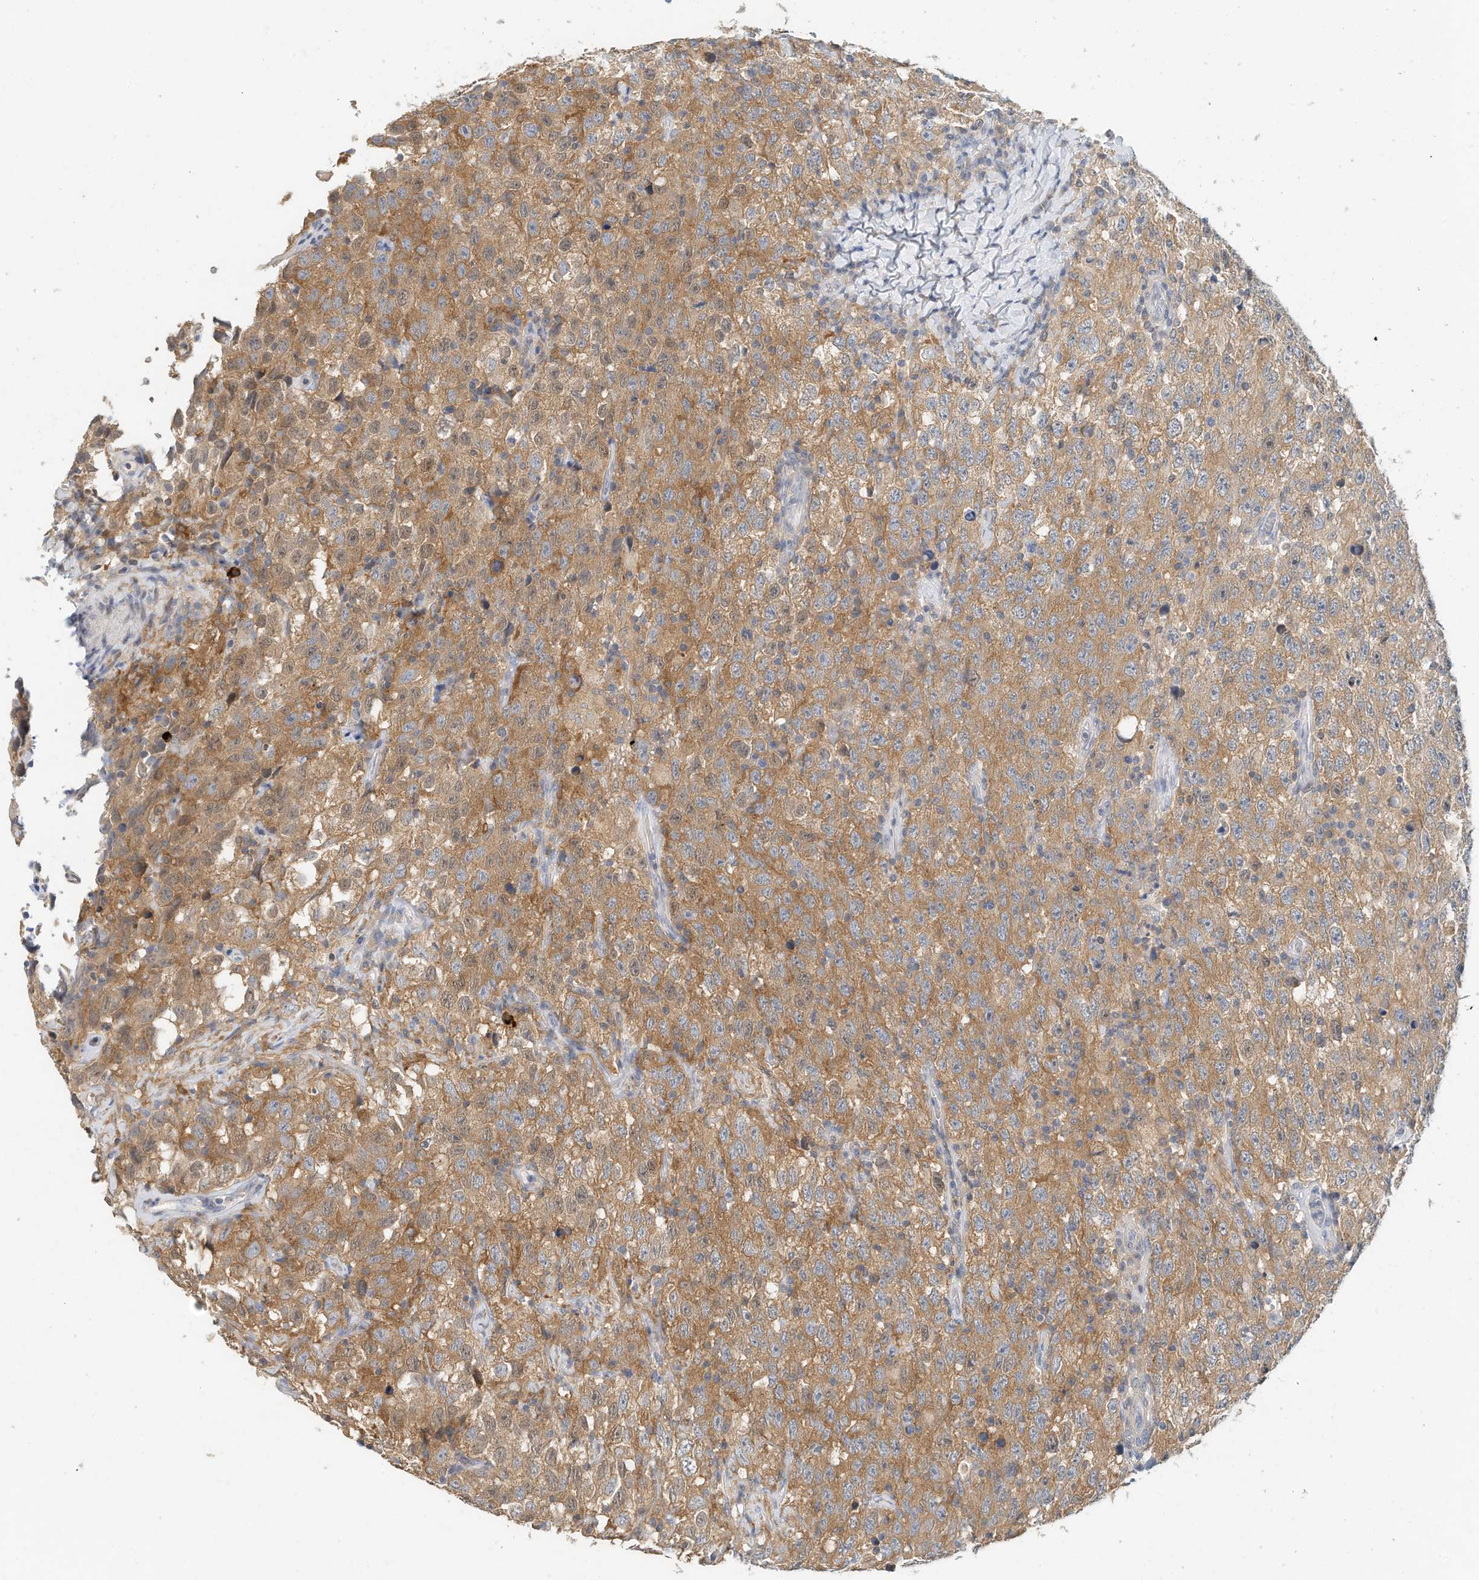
{"staining": {"intensity": "moderate", "quantity": ">75%", "location": "cytoplasmic/membranous"}, "tissue": "testis cancer", "cell_type": "Tumor cells", "image_type": "cancer", "snomed": [{"axis": "morphology", "description": "Seminoma, NOS"}, {"axis": "topography", "description": "Testis"}], "caption": "Testis seminoma stained with IHC demonstrates moderate cytoplasmic/membranous expression in approximately >75% of tumor cells.", "gene": "MICAL1", "patient": {"sex": "male", "age": 41}}